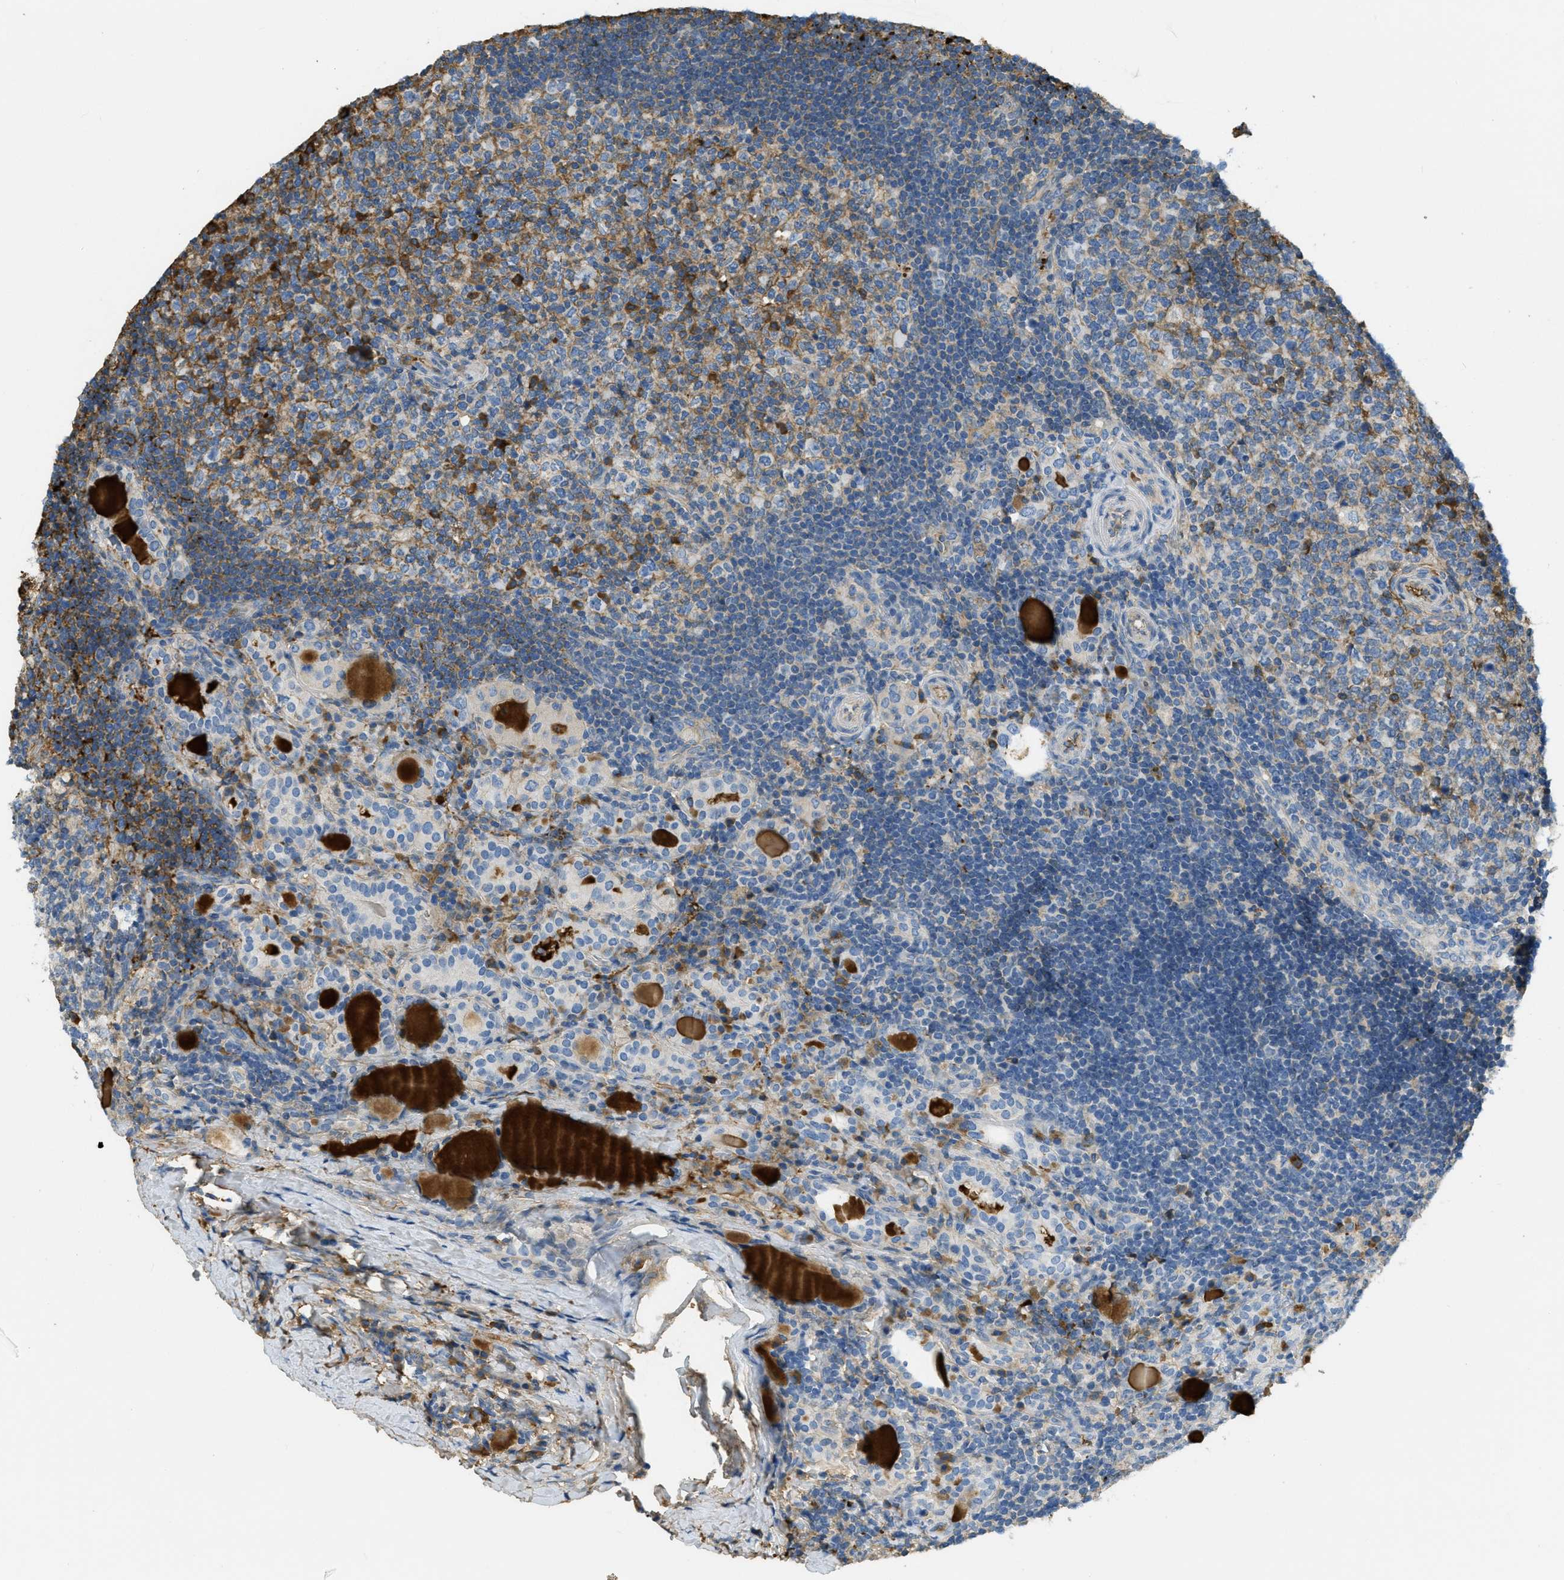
{"staining": {"intensity": "moderate", "quantity": "25%-75%", "location": "cytoplasmic/membranous"}, "tissue": "thyroid cancer", "cell_type": "Tumor cells", "image_type": "cancer", "snomed": [{"axis": "morphology", "description": "Papillary adenocarcinoma, NOS"}, {"axis": "topography", "description": "Thyroid gland"}], "caption": "Protein staining displays moderate cytoplasmic/membranous expression in approximately 25%-75% of tumor cells in thyroid cancer (papillary adenocarcinoma). (brown staining indicates protein expression, while blue staining denotes nuclei).", "gene": "PRTN3", "patient": {"sex": "female", "age": 42}}